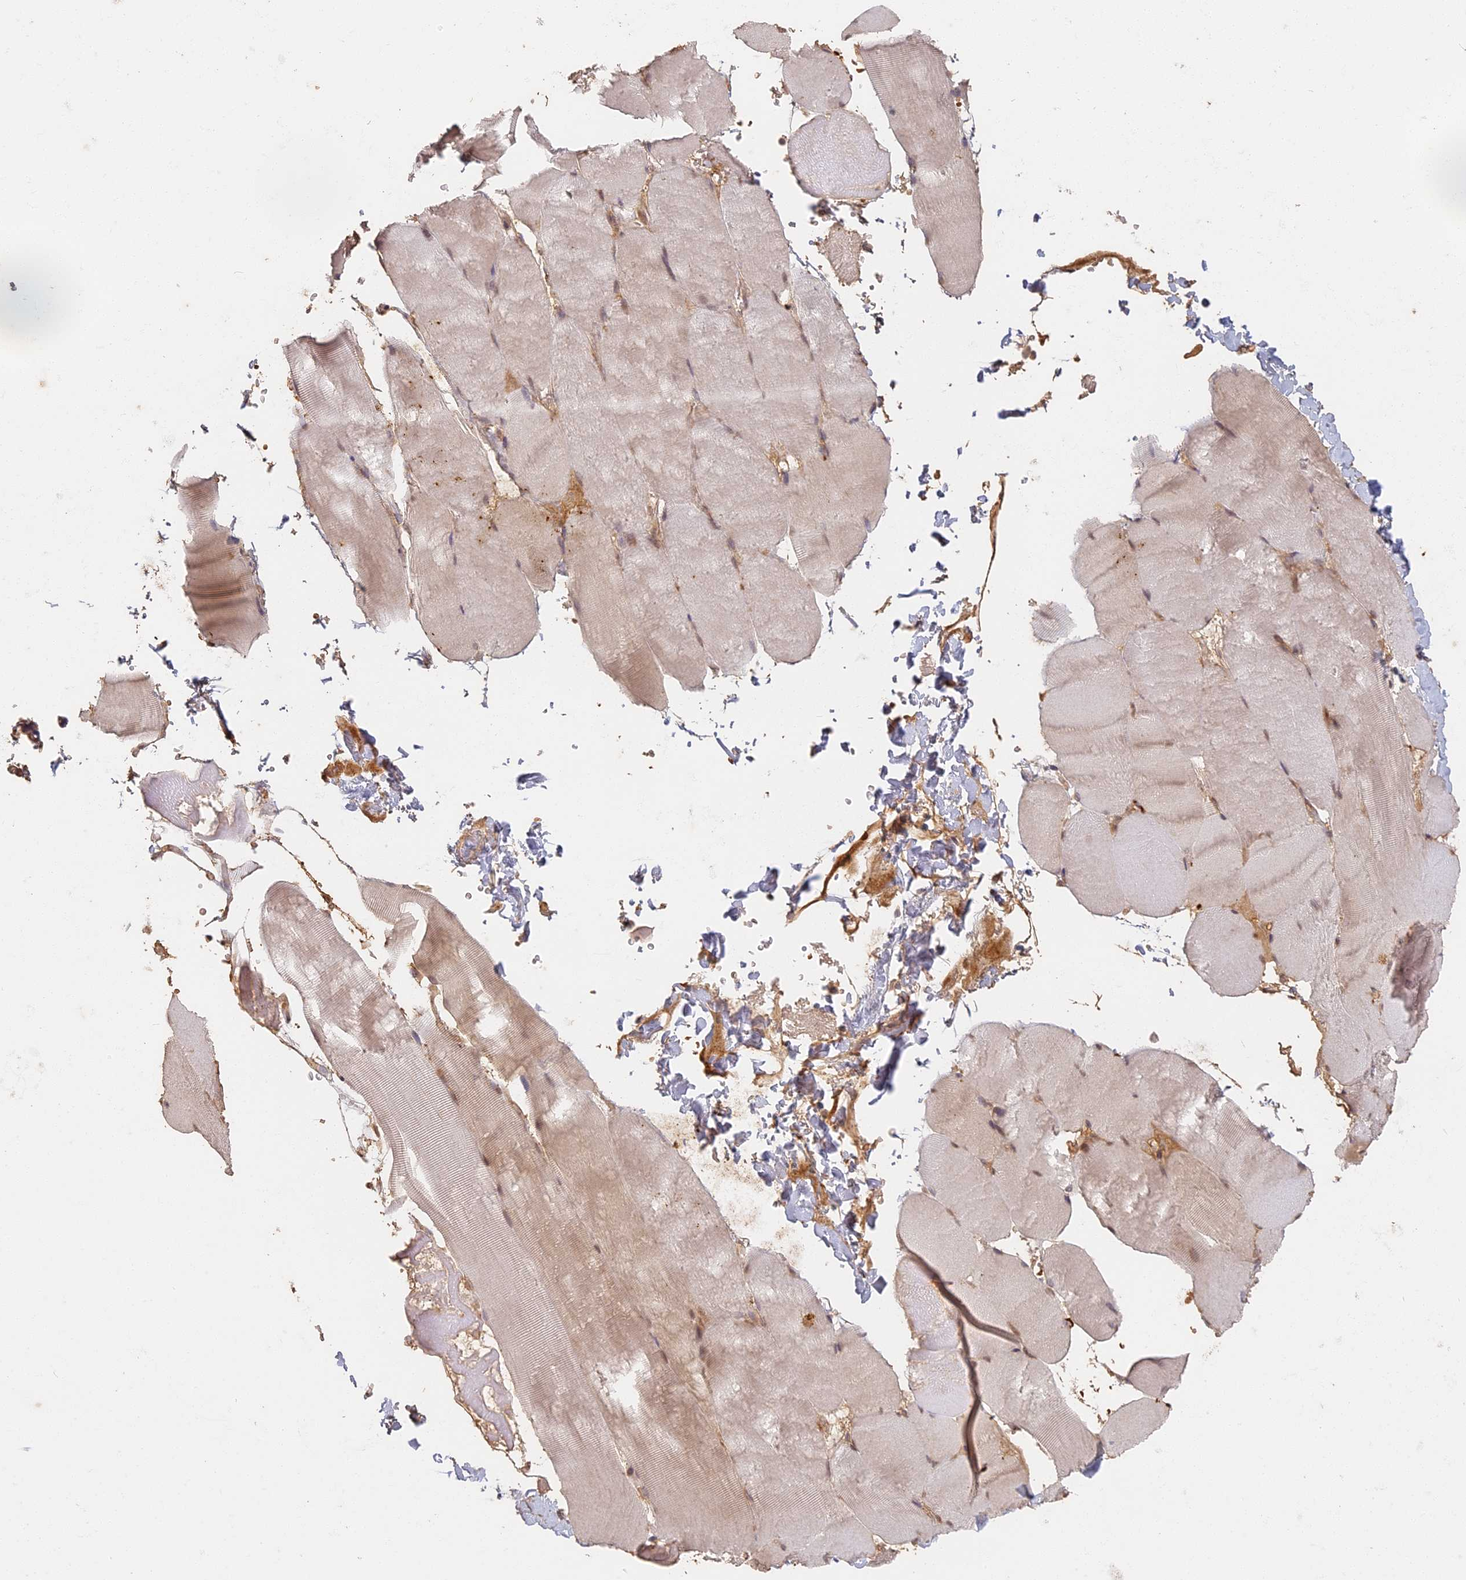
{"staining": {"intensity": "weak", "quantity": ">75%", "location": "cytoplasmic/membranous"}, "tissue": "skeletal muscle", "cell_type": "Myocytes", "image_type": "normal", "snomed": [{"axis": "morphology", "description": "Normal tissue, NOS"}, {"axis": "topography", "description": "Skeletal muscle"}, {"axis": "topography", "description": "Head-Neck"}], "caption": "The immunohistochemical stain highlights weak cytoplasmic/membranous positivity in myocytes of benign skeletal muscle. (brown staining indicates protein expression, while blue staining denotes nuclei).", "gene": "STX16", "patient": {"sex": "male", "age": 66}}